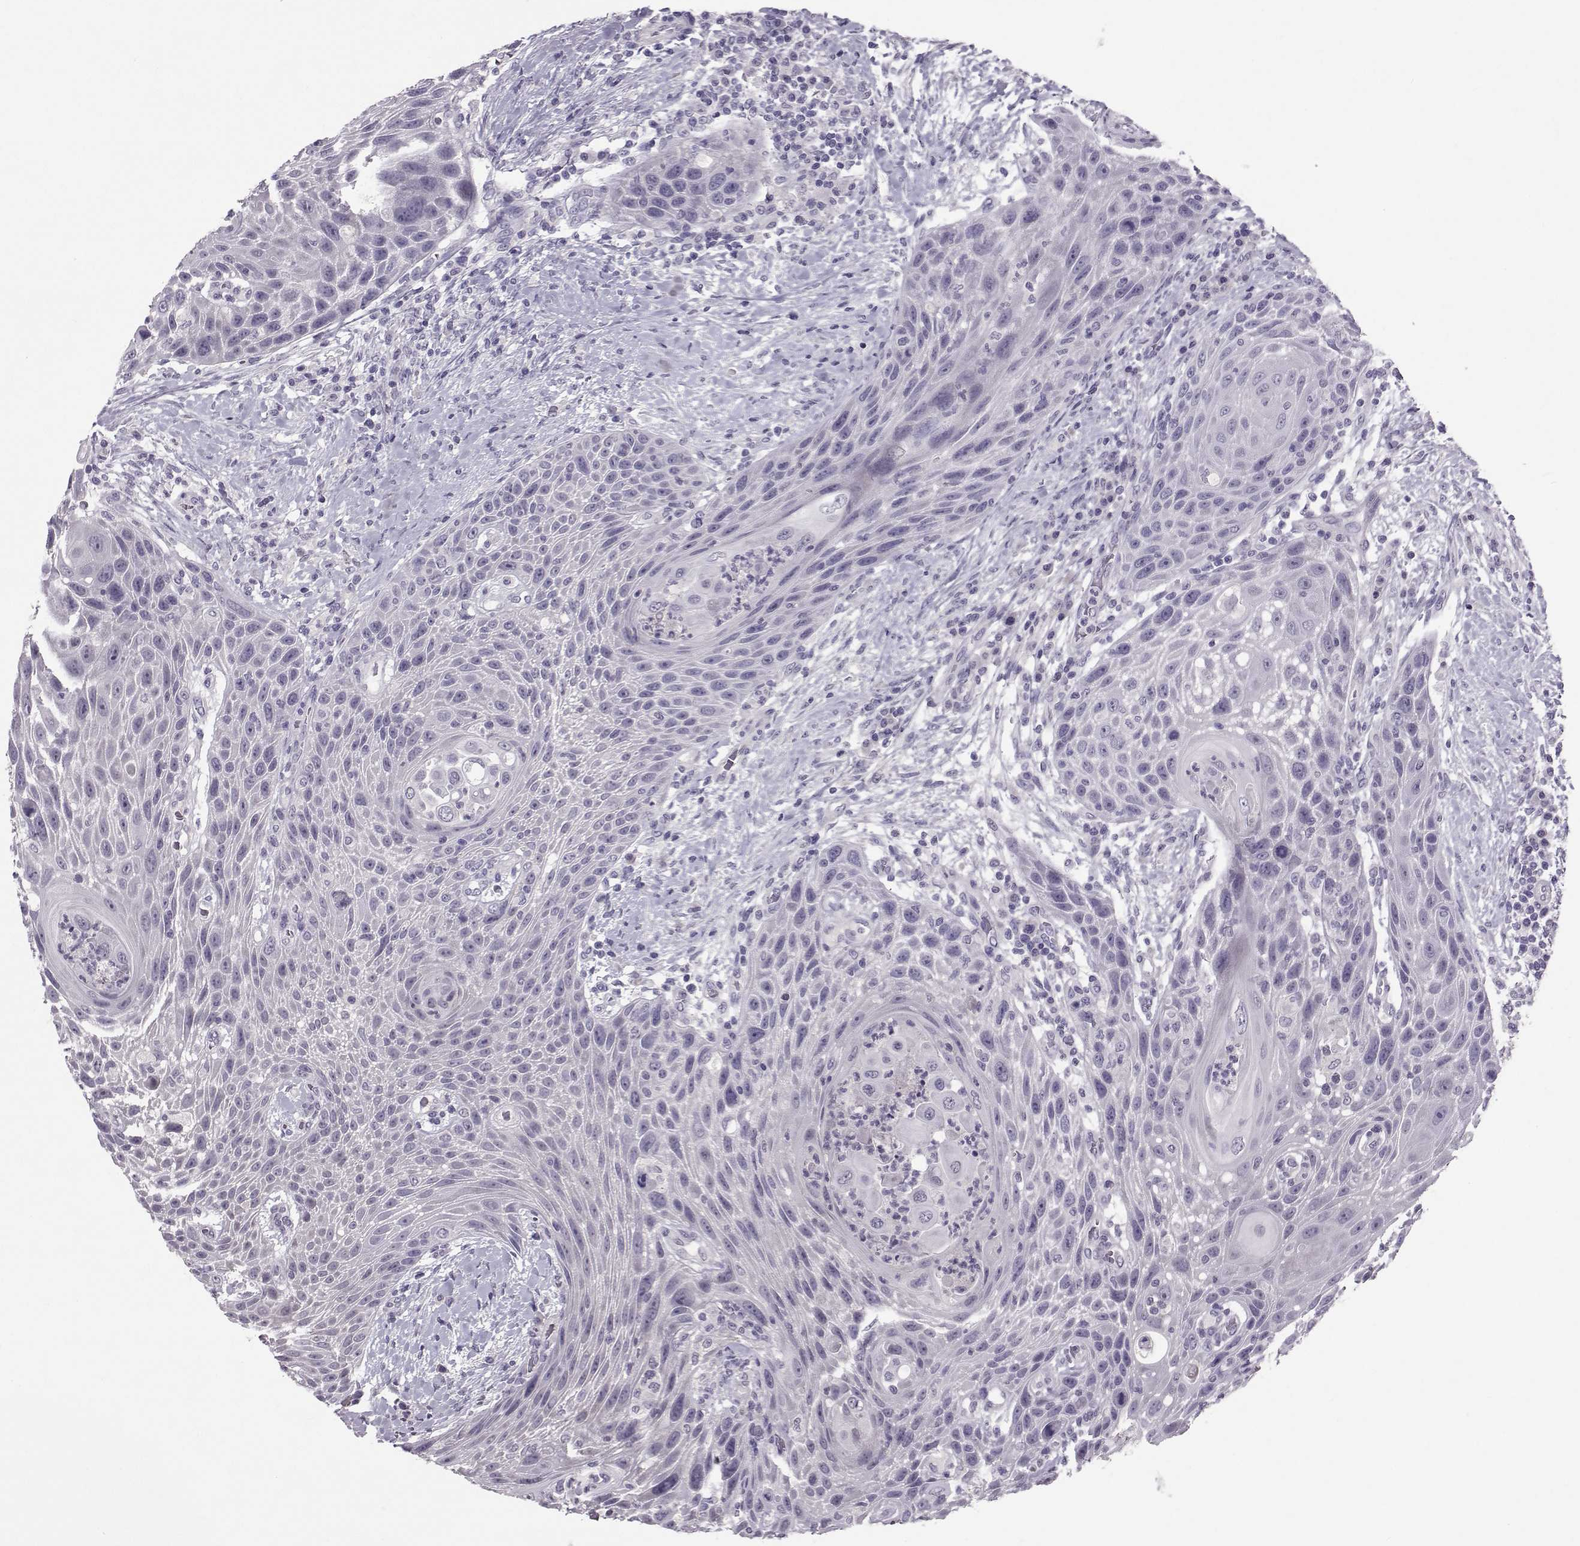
{"staining": {"intensity": "negative", "quantity": "none", "location": "none"}, "tissue": "head and neck cancer", "cell_type": "Tumor cells", "image_type": "cancer", "snomed": [{"axis": "morphology", "description": "Squamous cell carcinoma, NOS"}, {"axis": "topography", "description": "Head-Neck"}], "caption": "Immunohistochemical staining of head and neck squamous cell carcinoma demonstrates no significant expression in tumor cells.", "gene": "ASRGL1", "patient": {"sex": "male", "age": 69}}